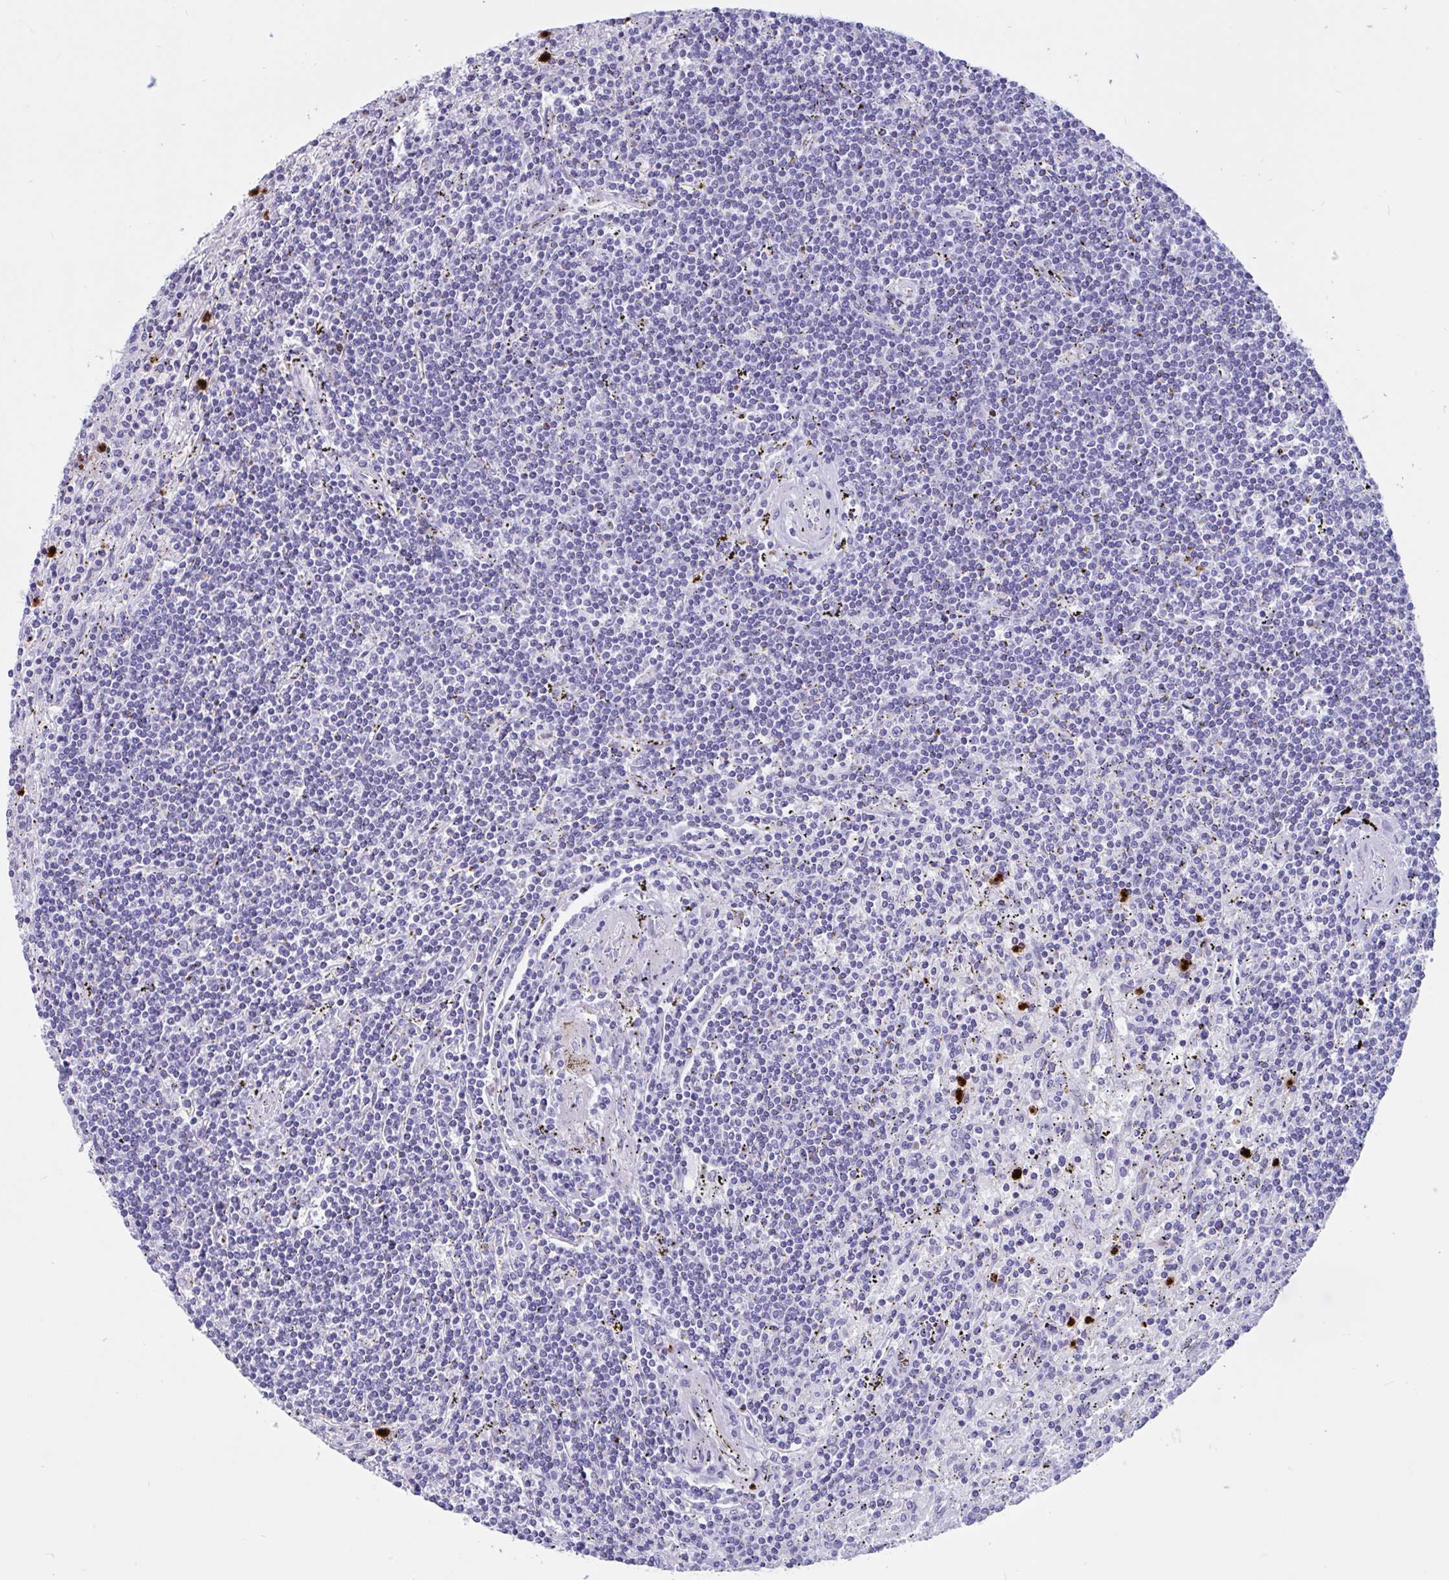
{"staining": {"intensity": "negative", "quantity": "none", "location": "none"}, "tissue": "lymphoma", "cell_type": "Tumor cells", "image_type": "cancer", "snomed": [{"axis": "morphology", "description": "Malignant lymphoma, non-Hodgkin's type, Low grade"}, {"axis": "topography", "description": "Spleen"}], "caption": "The histopathology image exhibits no significant staining in tumor cells of lymphoma.", "gene": "RNASE3", "patient": {"sex": "male", "age": 76}}